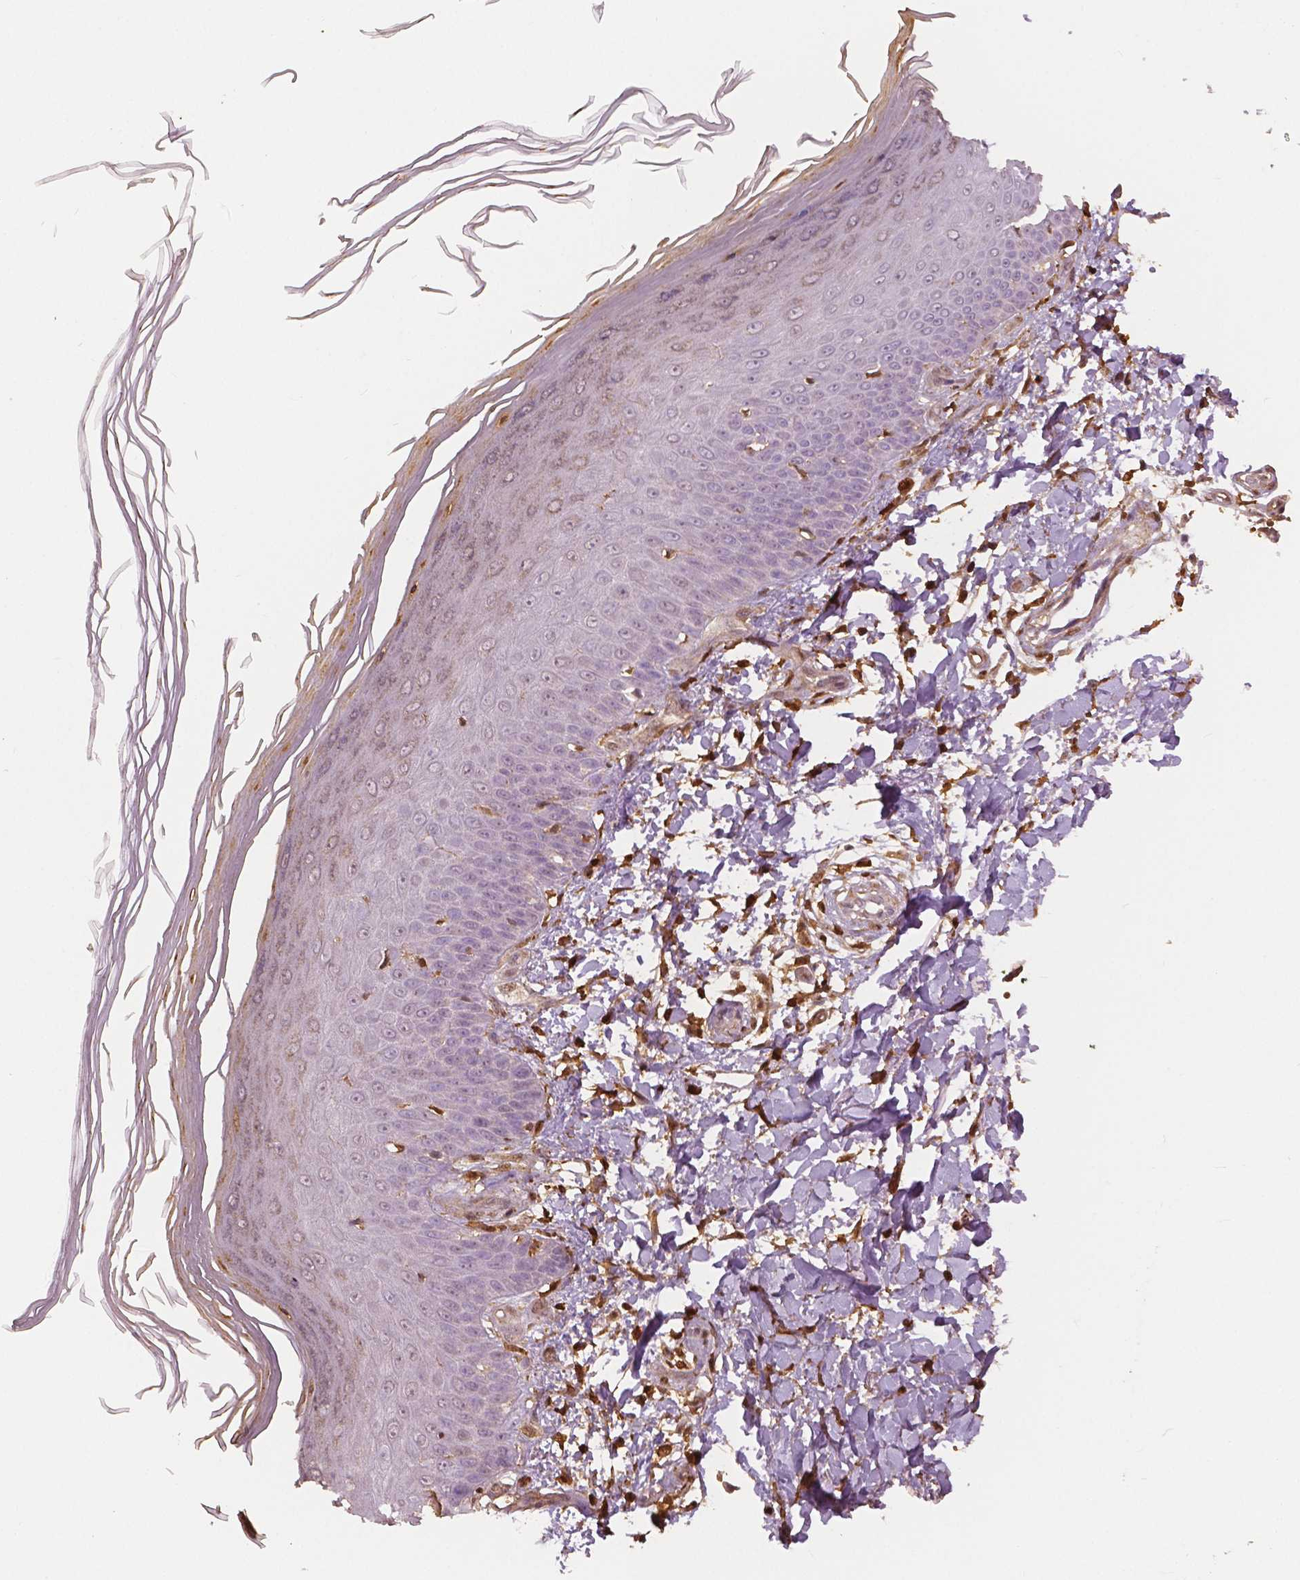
{"staining": {"intensity": "strong", "quantity": "25%-75%", "location": "cytoplasmic/membranous,nuclear"}, "tissue": "skin", "cell_type": "Fibroblasts", "image_type": "normal", "snomed": [{"axis": "morphology", "description": "Normal tissue, NOS"}, {"axis": "topography", "description": "Skin"}], "caption": "A brown stain highlights strong cytoplasmic/membranous,nuclear expression of a protein in fibroblasts of benign human skin. (DAB (3,3'-diaminobenzidine) = brown stain, brightfield microscopy at high magnification).", "gene": "S100A4", "patient": {"sex": "female", "age": 62}}